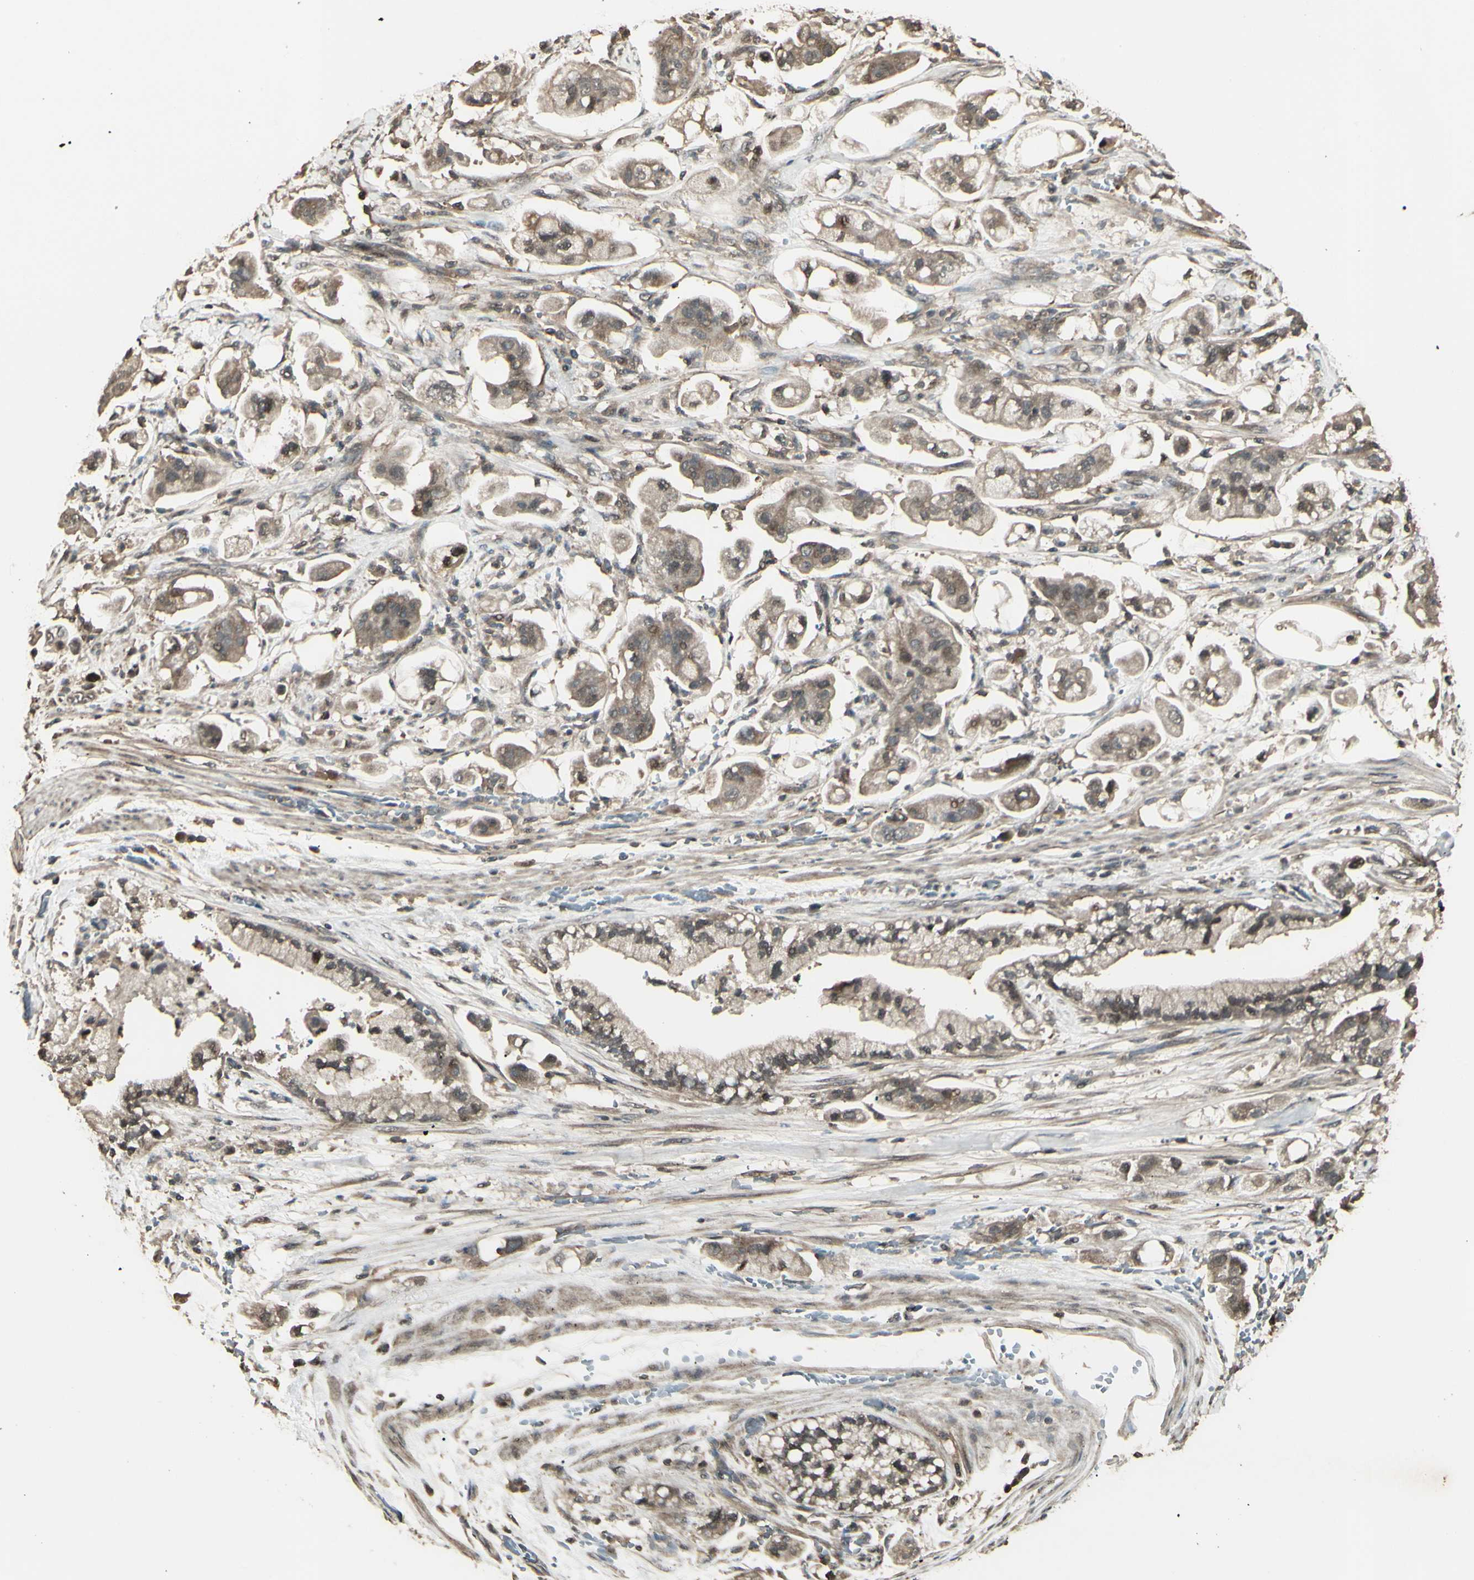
{"staining": {"intensity": "weak", "quantity": ">75%", "location": "cytoplasmic/membranous"}, "tissue": "stomach cancer", "cell_type": "Tumor cells", "image_type": "cancer", "snomed": [{"axis": "morphology", "description": "Adenocarcinoma, NOS"}, {"axis": "topography", "description": "Stomach"}], "caption": "Protein analysis of stomach adenocarcinoma tissue displays weak cytoplasmic/membranous expression in approximately >75% of tumor cells.", "gene": "GNAS", "patient": {"sex": "male", "age": 62}}